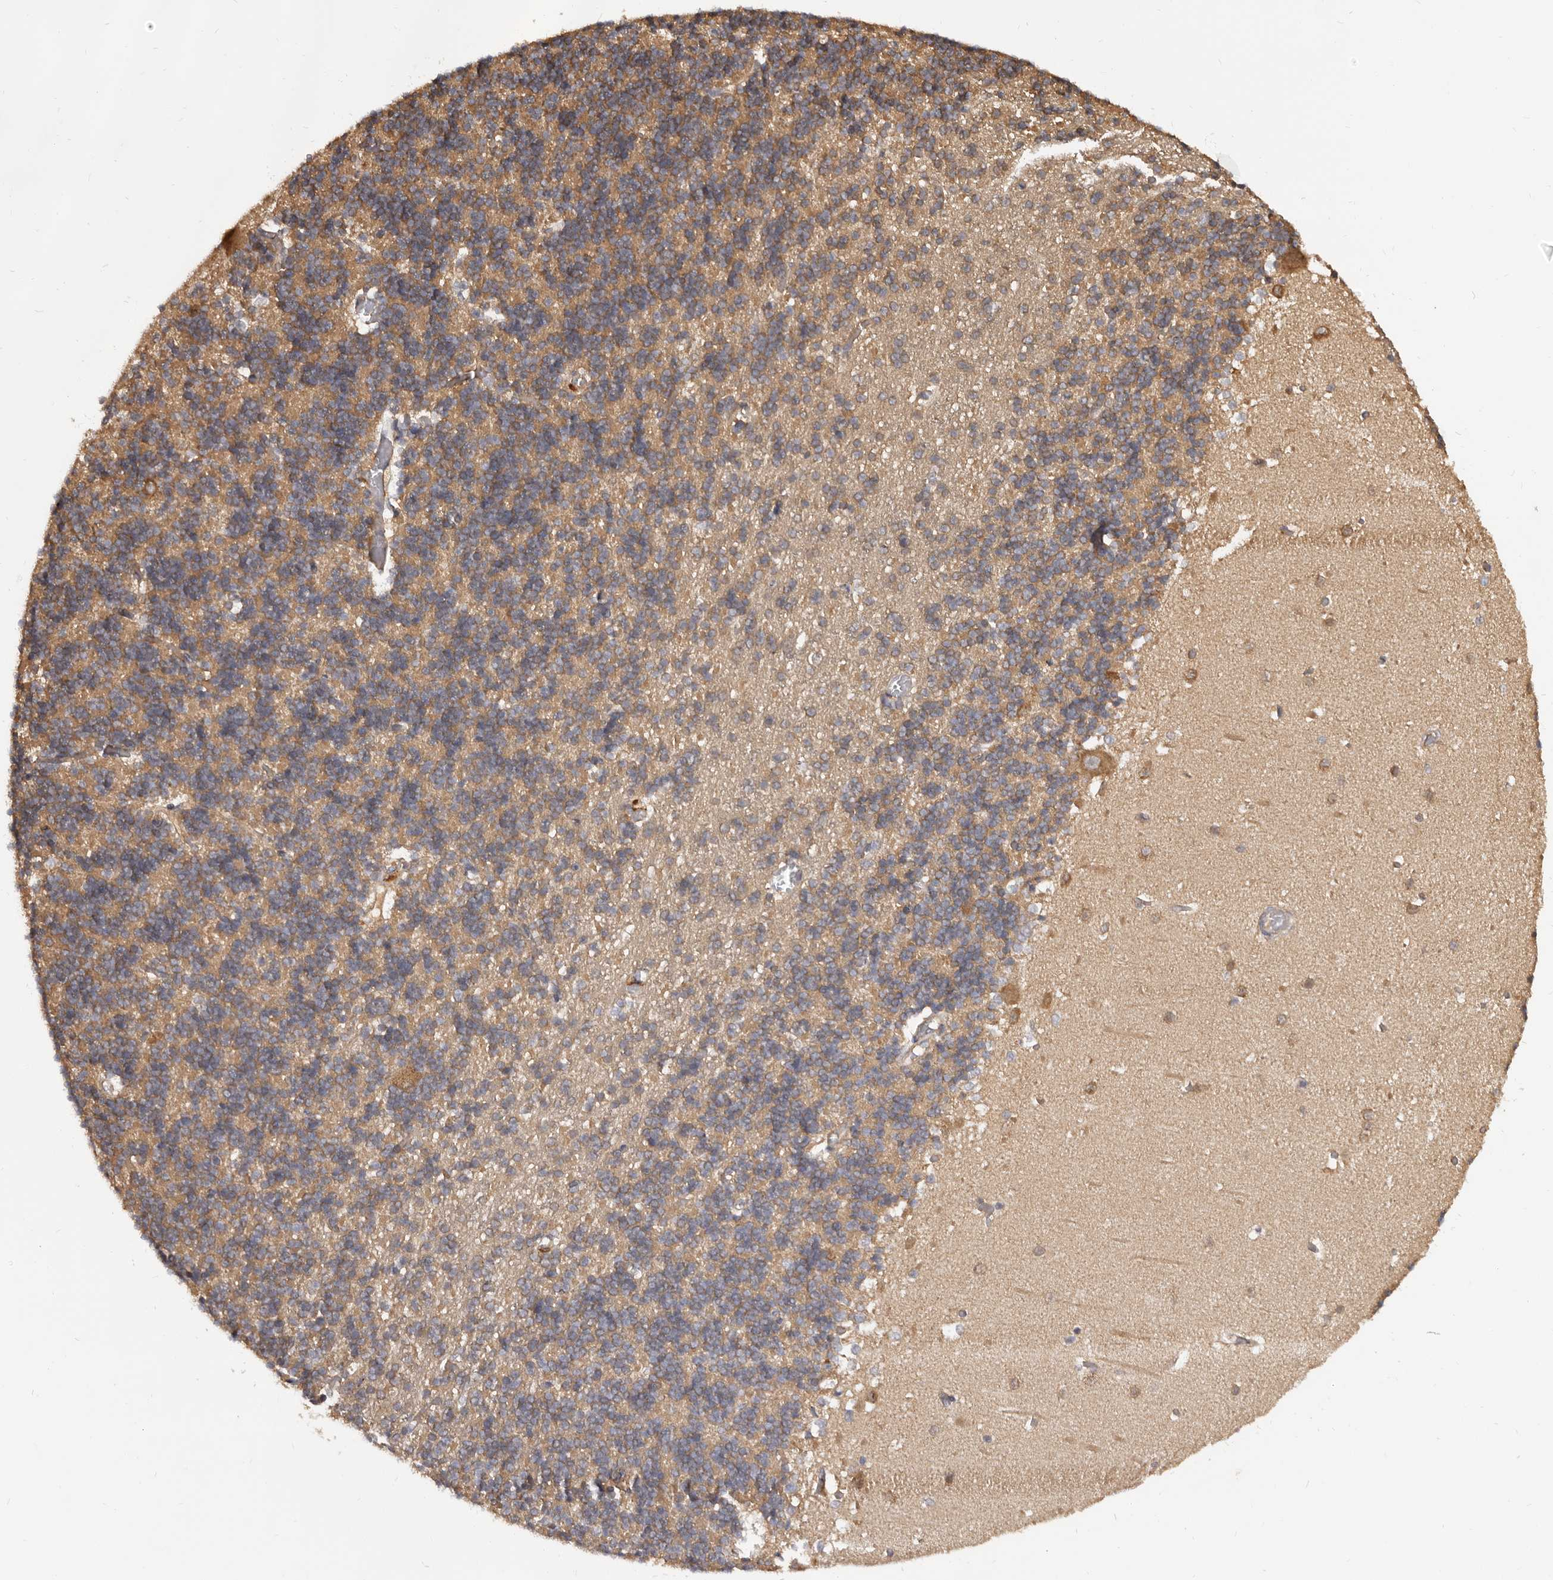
{"staining": {"intensity": "moderate", "quantity": ">75%", "location": "cytoplasmic/membranous"}, "tissue": "cerebellum", "cell_type": "Cells in granular layer", "image_type": "normal", "snomed": [{"axis": "morphology", "description": "Normal tissue, NOS"}, {"axis": "topography", "description": "Cerebellum"}], "caption": "Protein expression analysis of unremarkable cerebellum exhibits moderate cytoplasmic/membranous positivity in approximately >75% of cells in granular layer.", "gene": "ADAMTS20", "patient": {"sex": "male", "age": 37}}